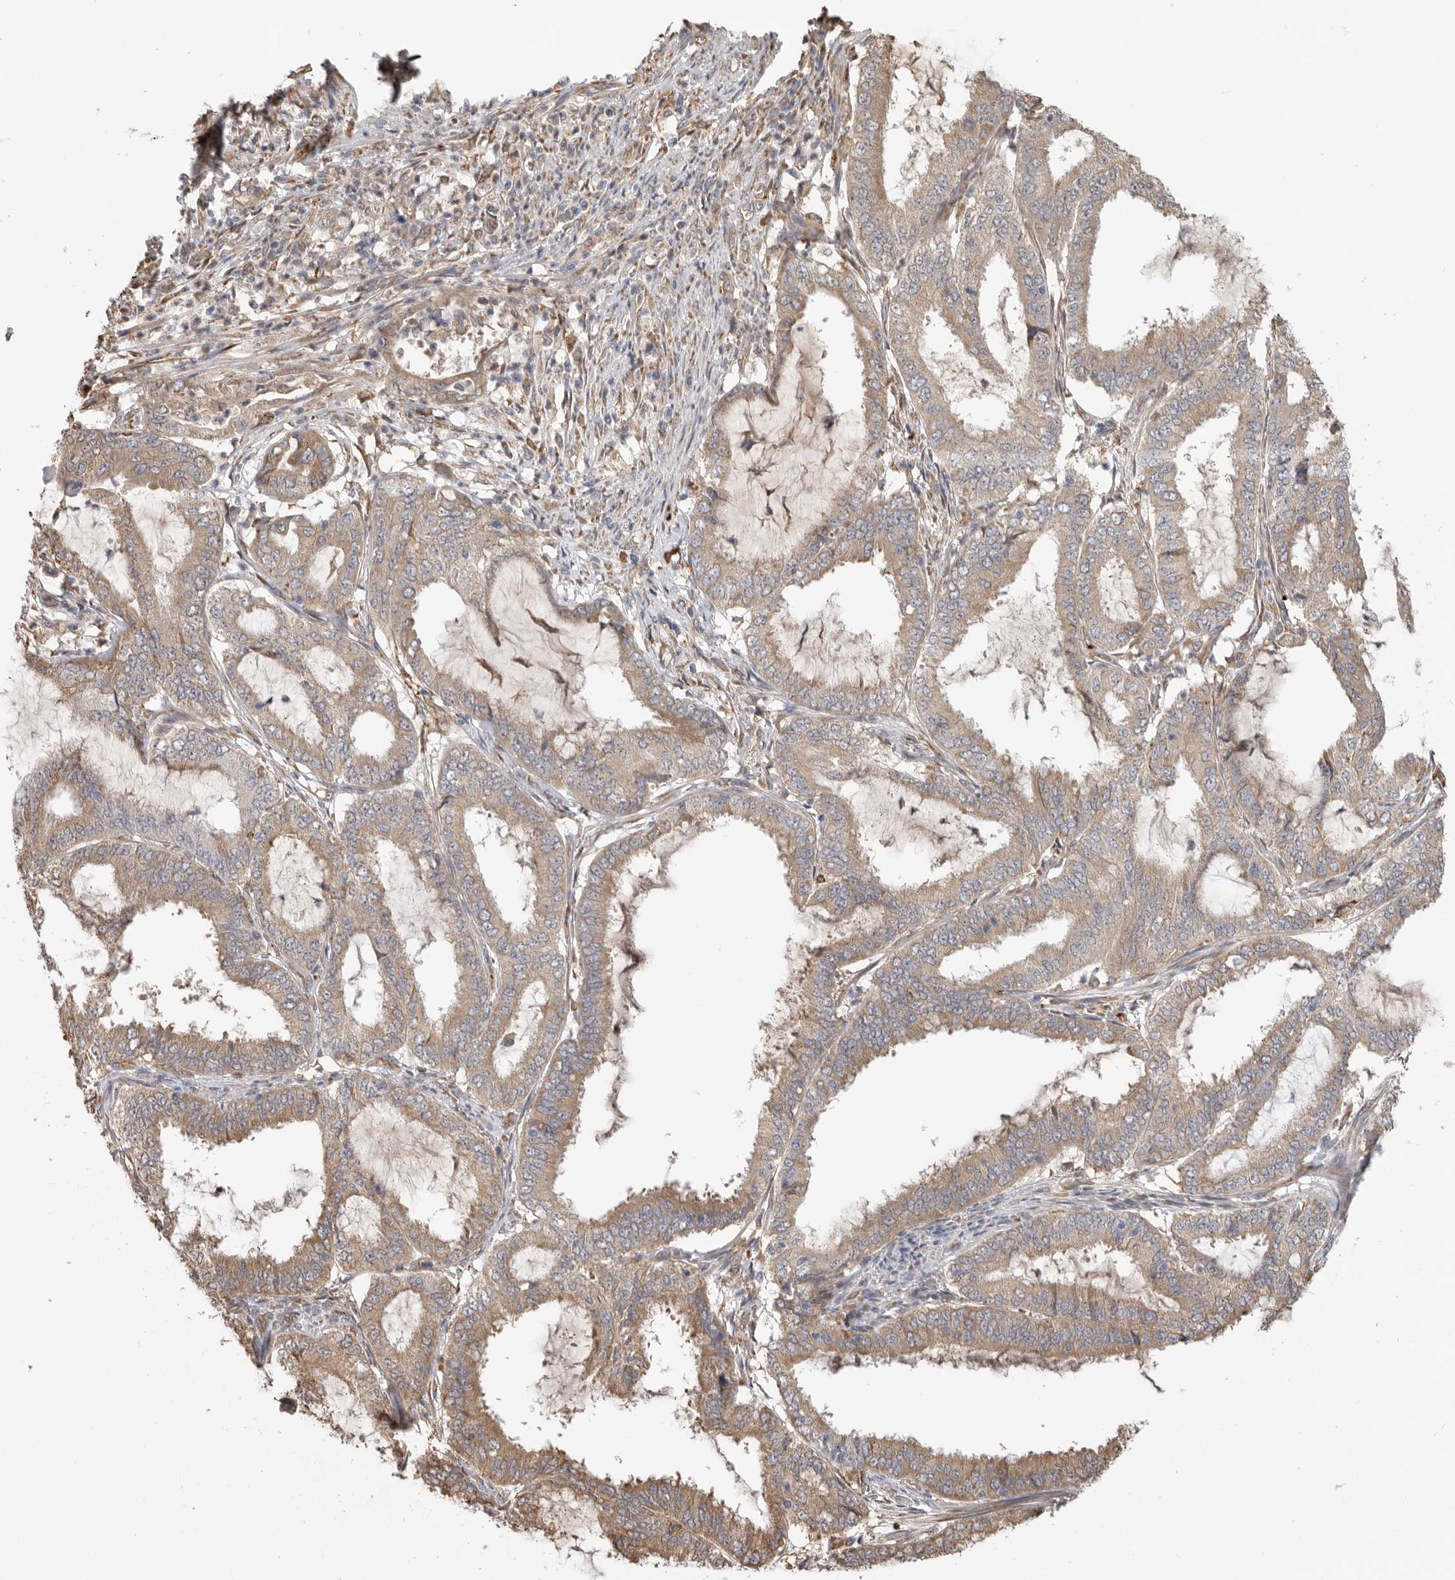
{"staining": {"intensity": "weak", "quantity": ">75%", "location": "cytoplasmic/membranous"}, "tissue": "endometrial cancer", "cell_type": "Tumor cells", "image_type": "cancer", "snomed": [{"axis": "morphology", "description": "Adenocarcinoma, NOS"}, {"axis": "topography", "description": "Endometrium"}], "caption": "Human endometrial cancer stained for a protein (brown) demonstrates weak cytoplasmic/membranous positive expression in about >75% of tumor cells.", "gene": "CDC42BPB", "patient": {"sex": "female", "age": 51}}